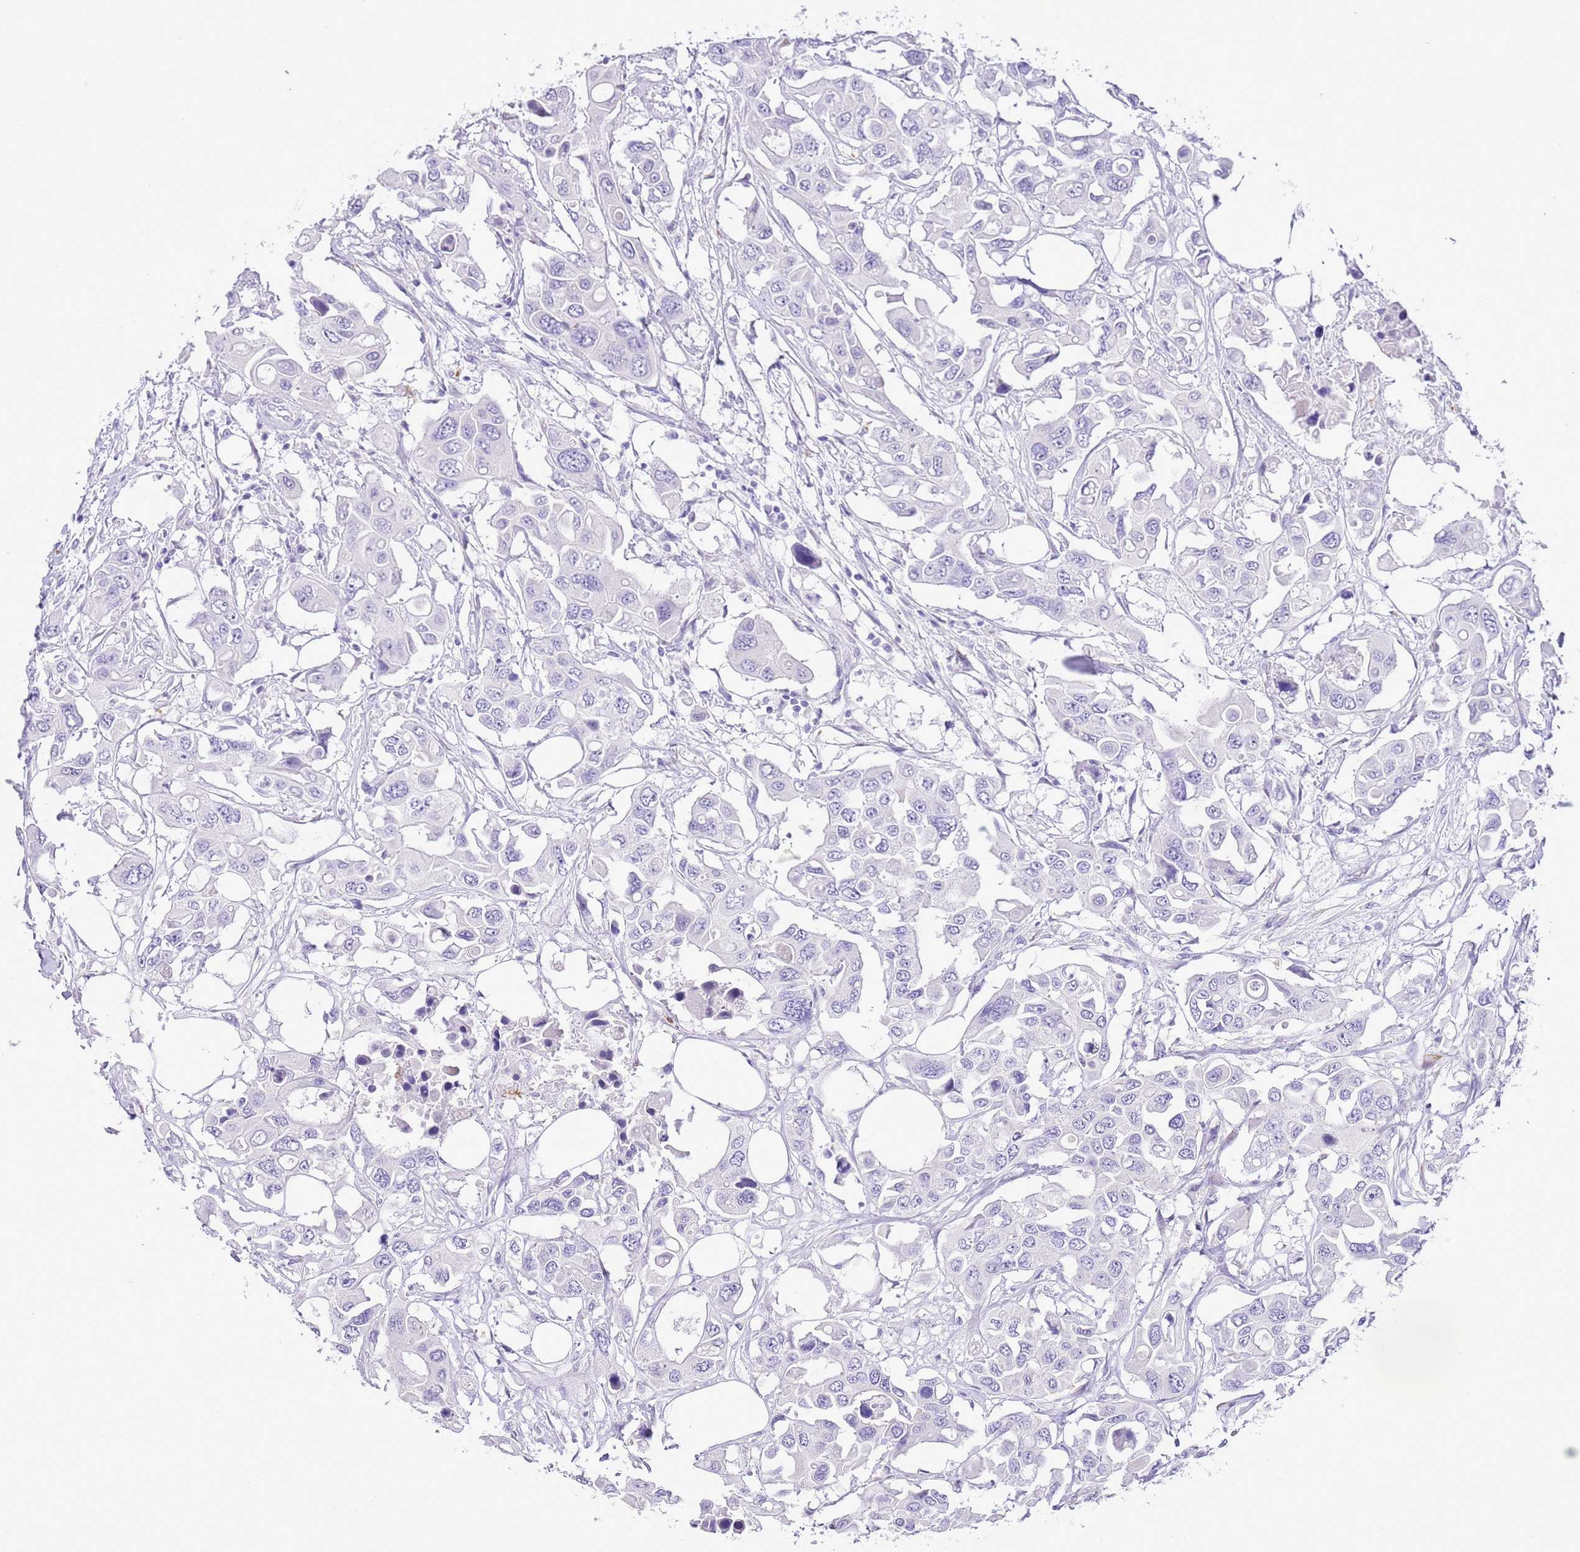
{"staining": {"intensity": "negative", "quantity": "none", "location": "none"}, "tissue": "colorectal cancer", "cell_type": "Tumor cells", "image_type": "cancer", "snomed": [{"axis": "morphology", "description": "Adenocarcinoma, NOS"}, {"axis": "topography", "description": "Colon"}], "caption": "Immunohistochemistry of colorectal adenocarcinoma reveals no staining in tumor cells.", "gene": "OR2Z1", "patient": {"sex": "male", "age": 77}}